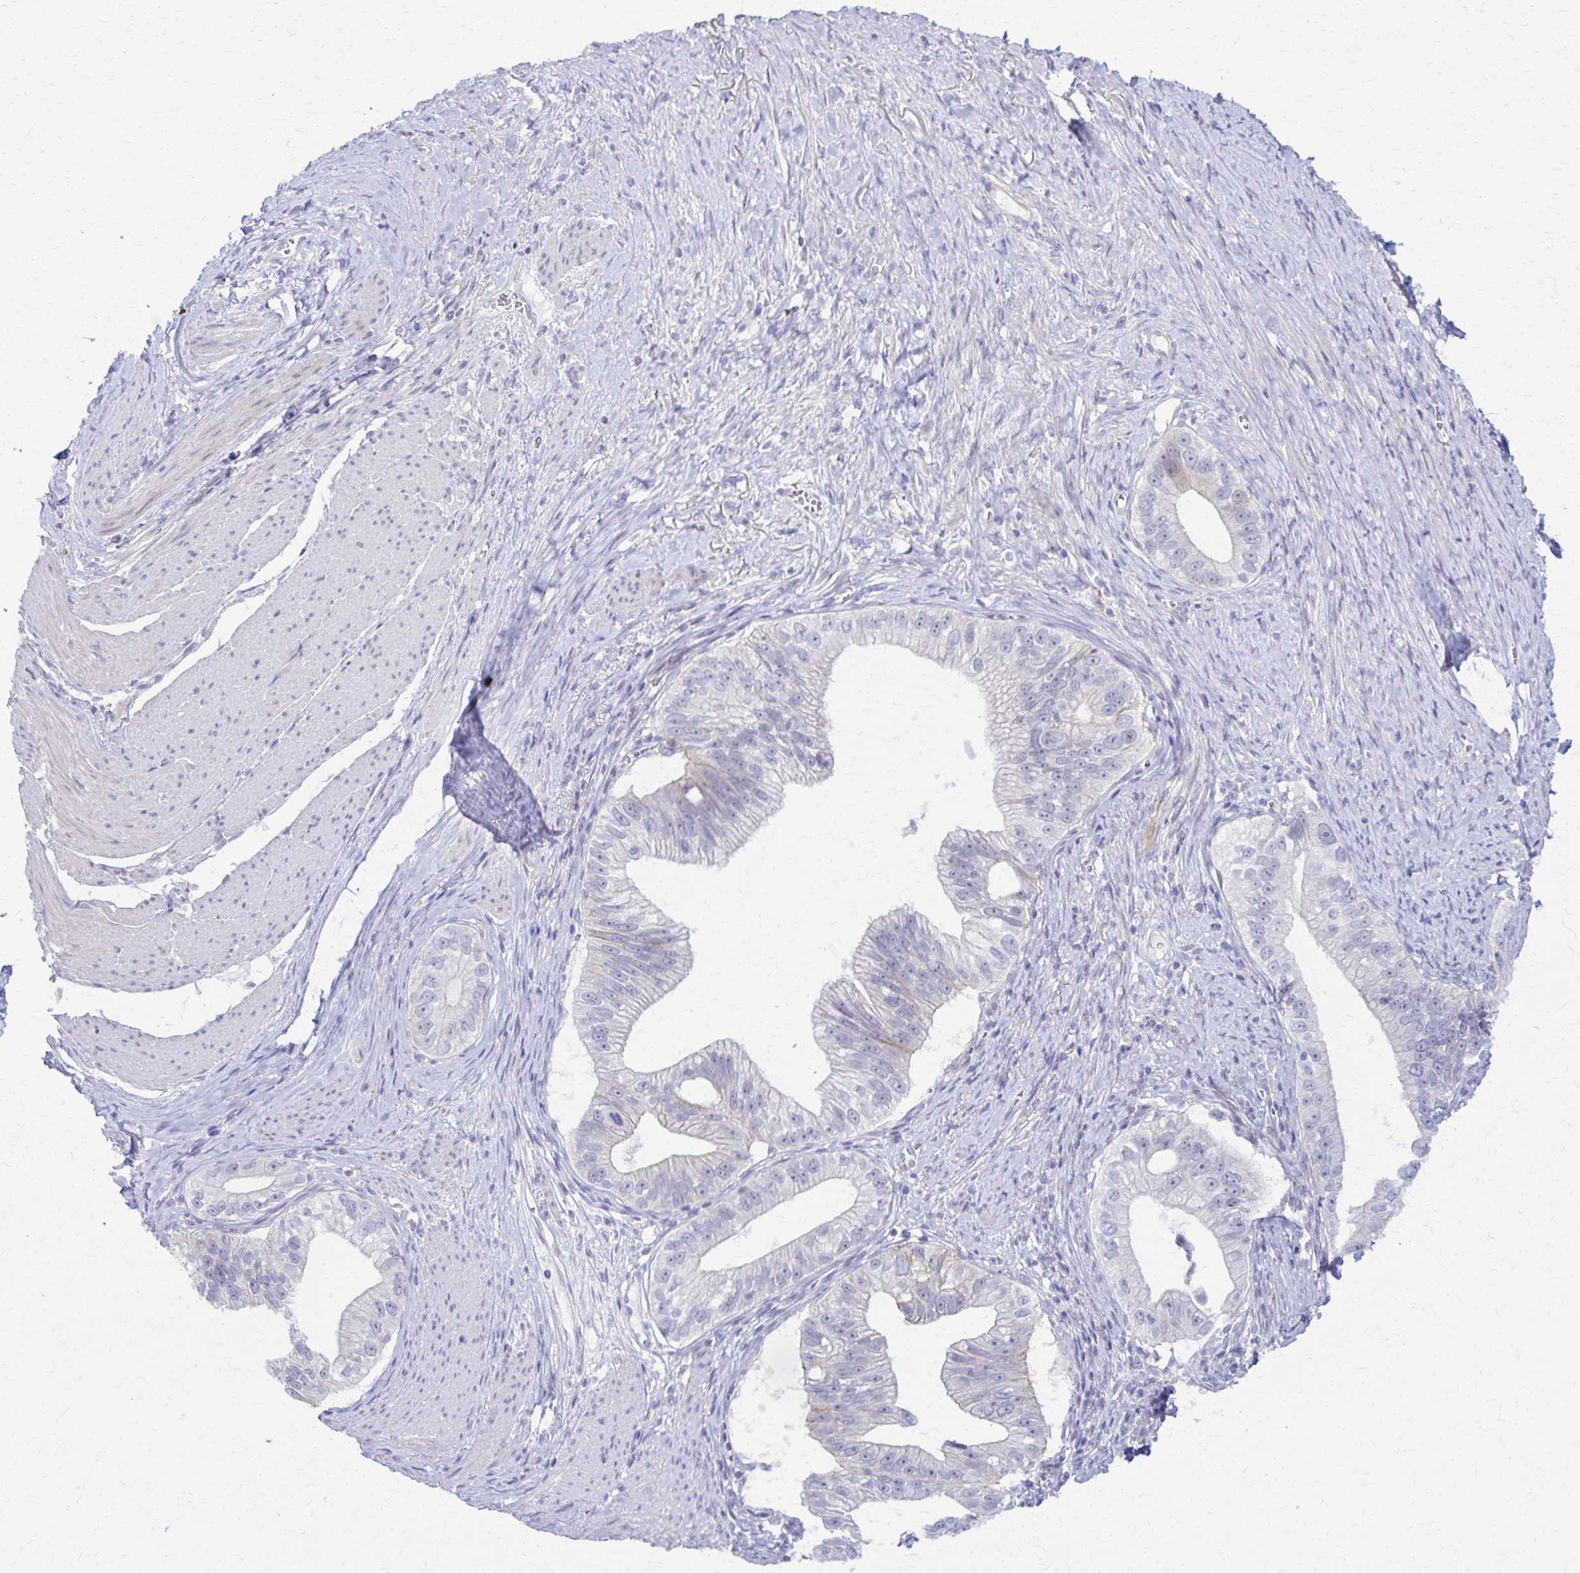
{"staining": {"intensity": "negative", "quantity": "none", "location": "none"}, "tissue": "pancreatic cancer", "cell_type": "Tumor cells", "image_type": "cancer", "snomed": [{"axis": "morphology", "description": "Adenocarcinoma, NOS"}, {"axis": "topography", "description": "Pancreas"}], "caption": "Tumor cells are negative for brown protein staining in adenocarcinoma (pancreatic). Nuclei are stained in blue.", "gene": "RHOBTB2", "patient": {"sex": "male", "age": 70}}